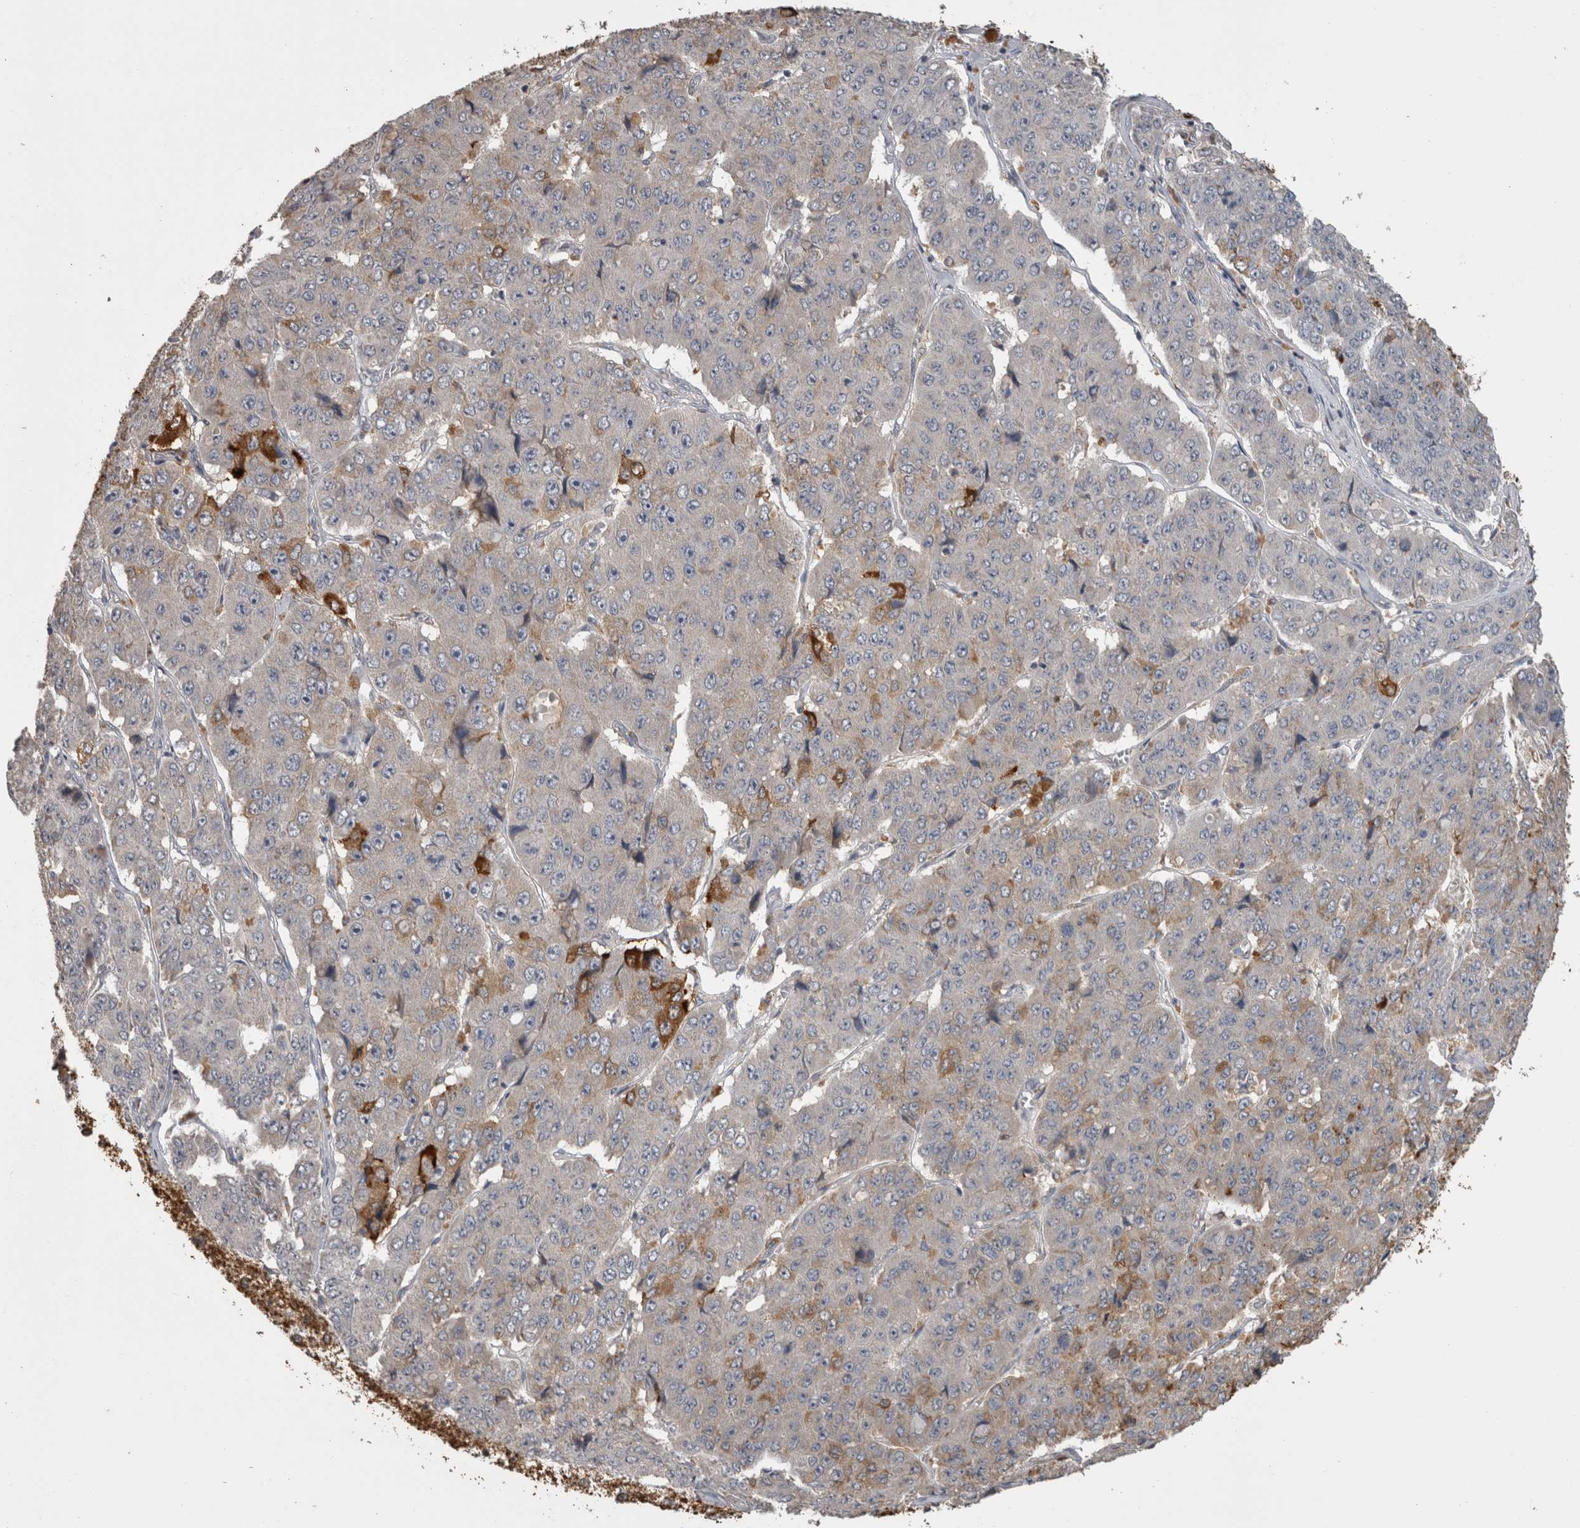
{"staining": {"intensity": "strong", "quantity": "<25%", "location": "cytoplasmic/membranous"}, "tissue": "pancreatic cancer", "cell_type": "Tumor cells", "image_type": "cancer", "snomed": [{"axis": "morphology", "description": "Adenocarcinoma, NOS"}, {"axis": "topography", "description": "Pancreas"}], "caption": "Human pancreatic cancer (adenocarcinoma) stained with a protein marker reveals strong staining in tumor cells.", "gene": "ANXA13", "patient": {"sex": "male", "age": 50}}